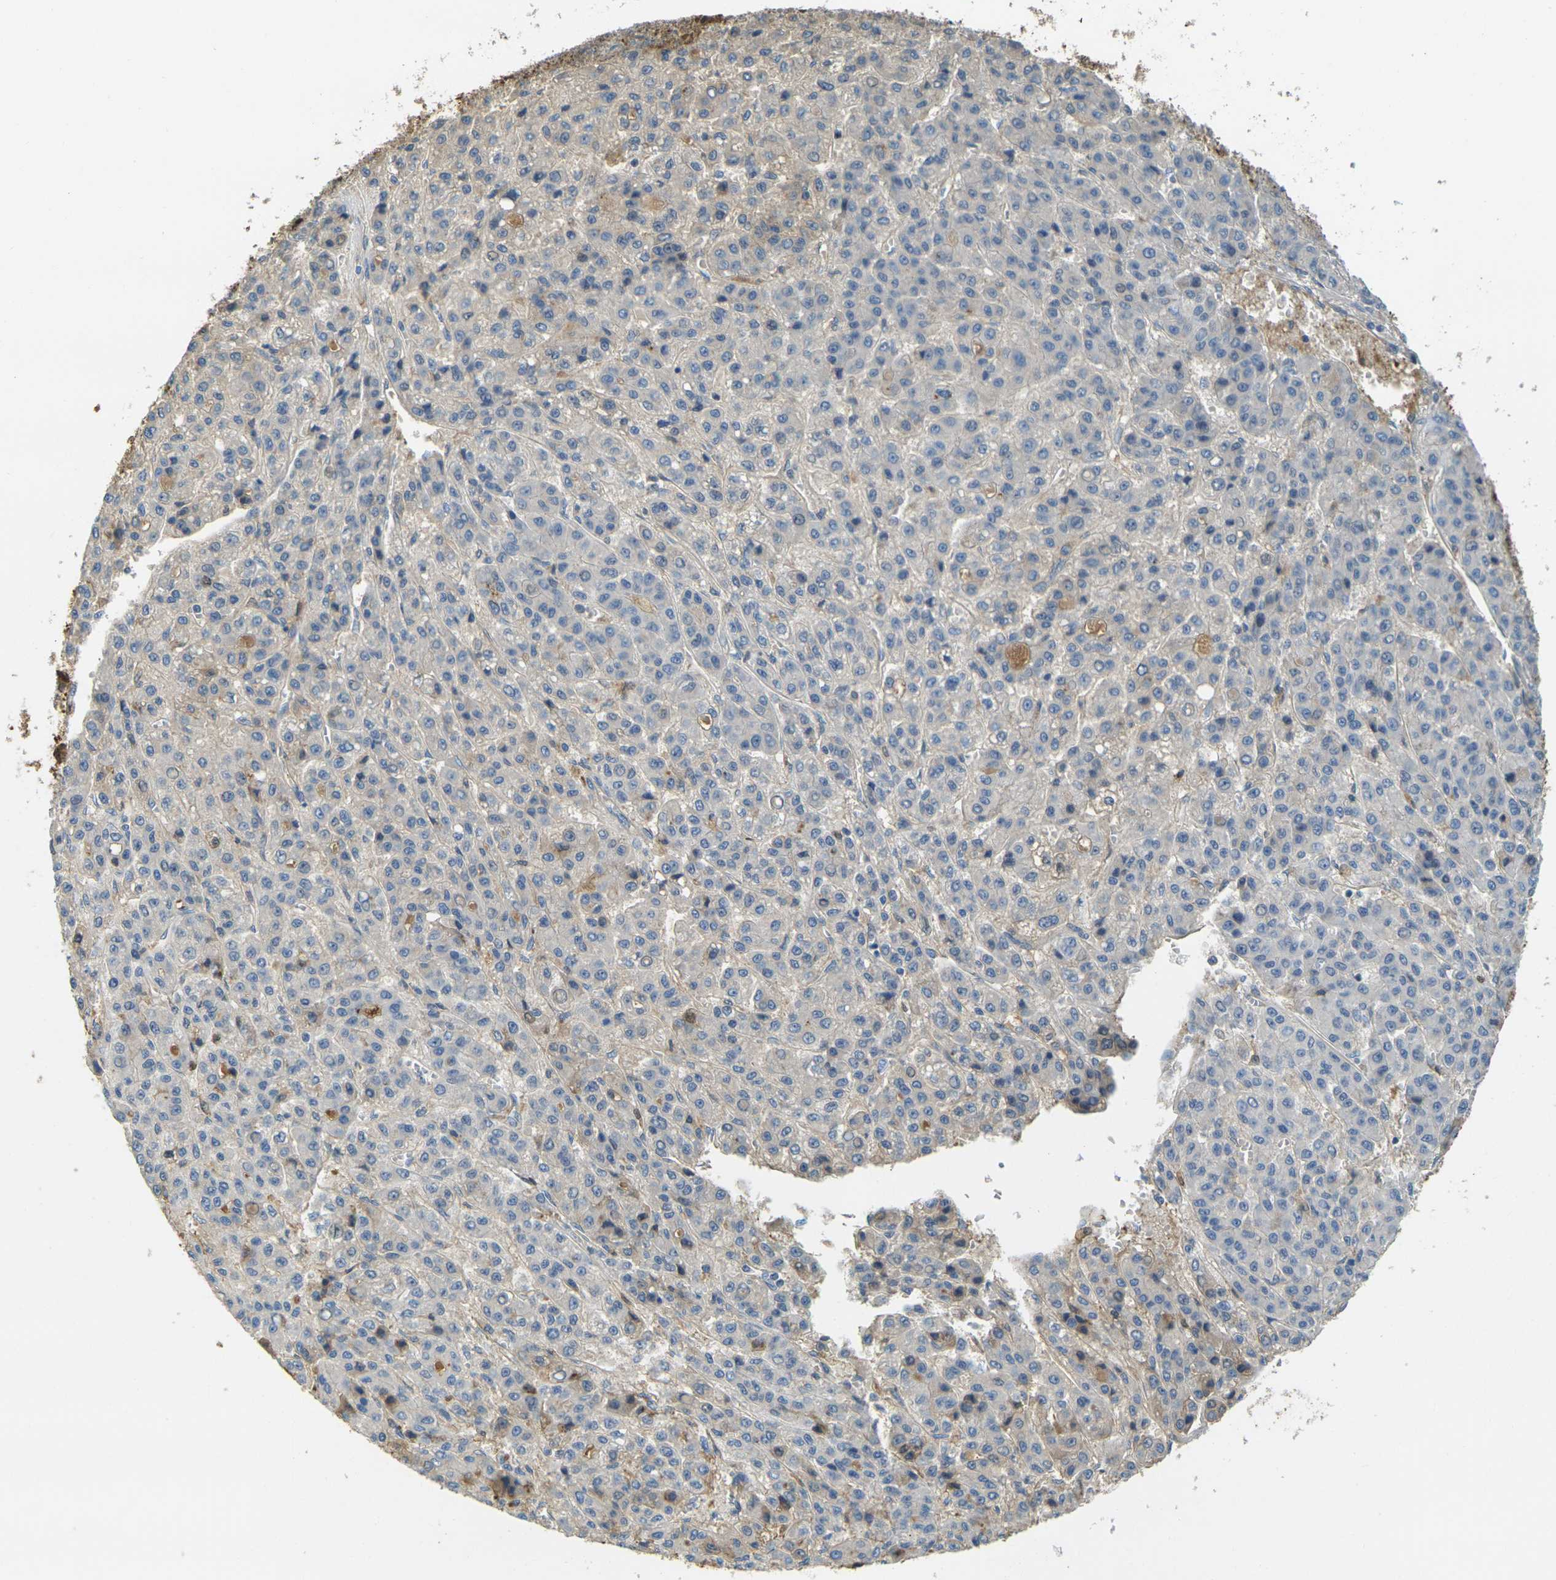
{"staining": {"intensity": "negative", "quantity": "none", "location": "none"}, "tissue": "liver cancer", "cell_type": "Tumor cells", "image_type": "cancer", "snomed": [{"axis": "morphology", "description": "Carcinoma, Hepatocellular, NOS"}, {"axis": "topography", "description": "Liver"}], "caption": "Immunohistochemistry (IHC) photomicrograph of neoplastic tissue: human liver cancer stained with DAB demonstrates no significant protein expression in tumor cells. (Brightfield microscopy of DAB IHC at high magnification).", "gene": "PLCD1", "patient": {"sex": "male", "age": 70}}